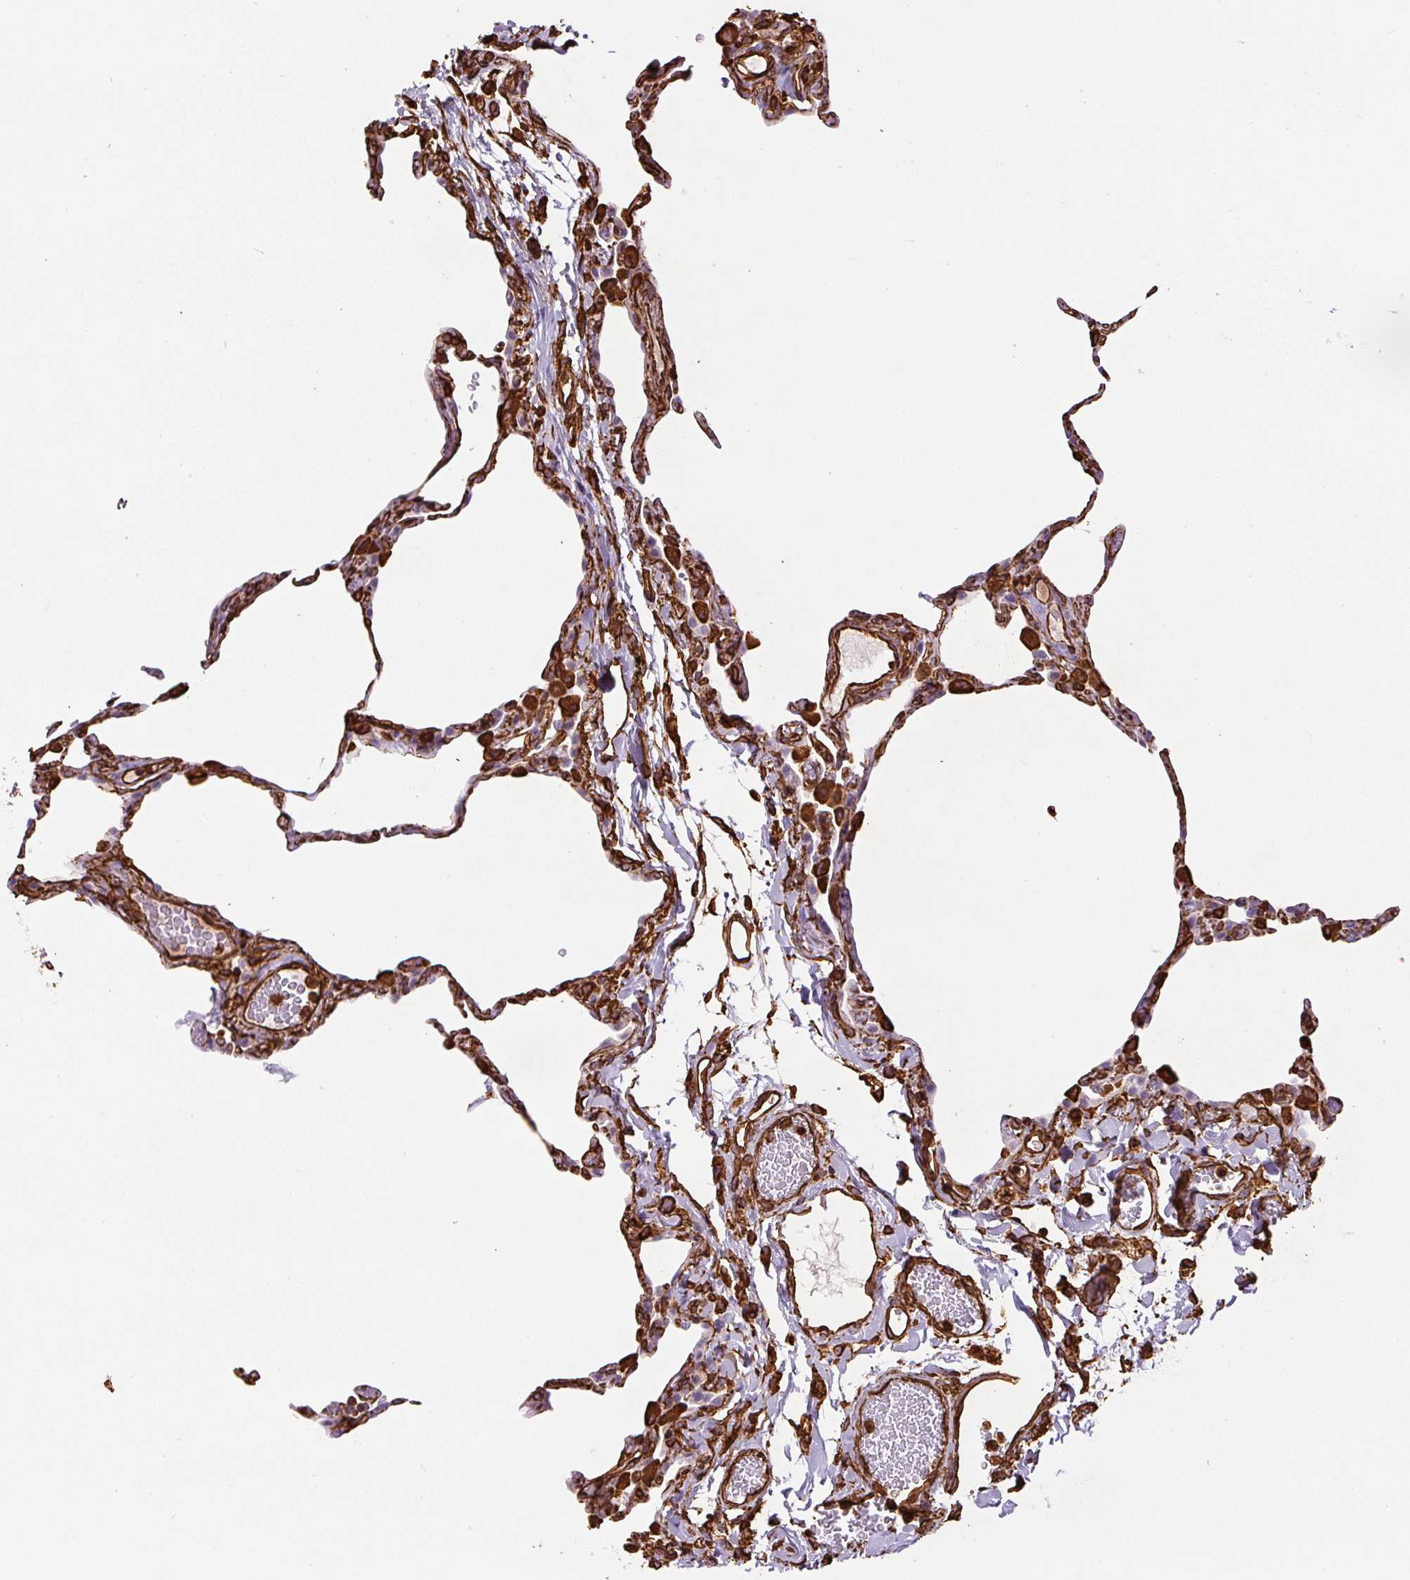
{"staining": {"intensity": "strong", "quantity": "25%-75%", "location": "cytoplasmic/membranous"}, "tissue": "lung", "cell_type": "Alveolar cells", "image_type": "normal", "snomed": [{"axis": "morphology", "description": "Normal tissue, NOS"}, {"axis": "topography", "description": "Lung"}], "caption": "Normal lung demonstrates strong cytoplasmic/membranous positivity in approximately 25%-75% of alveolar cells, visualized by immunohistochemistry.", "gene": "VIM", "patient": {"sex": "female", "age": 57}}